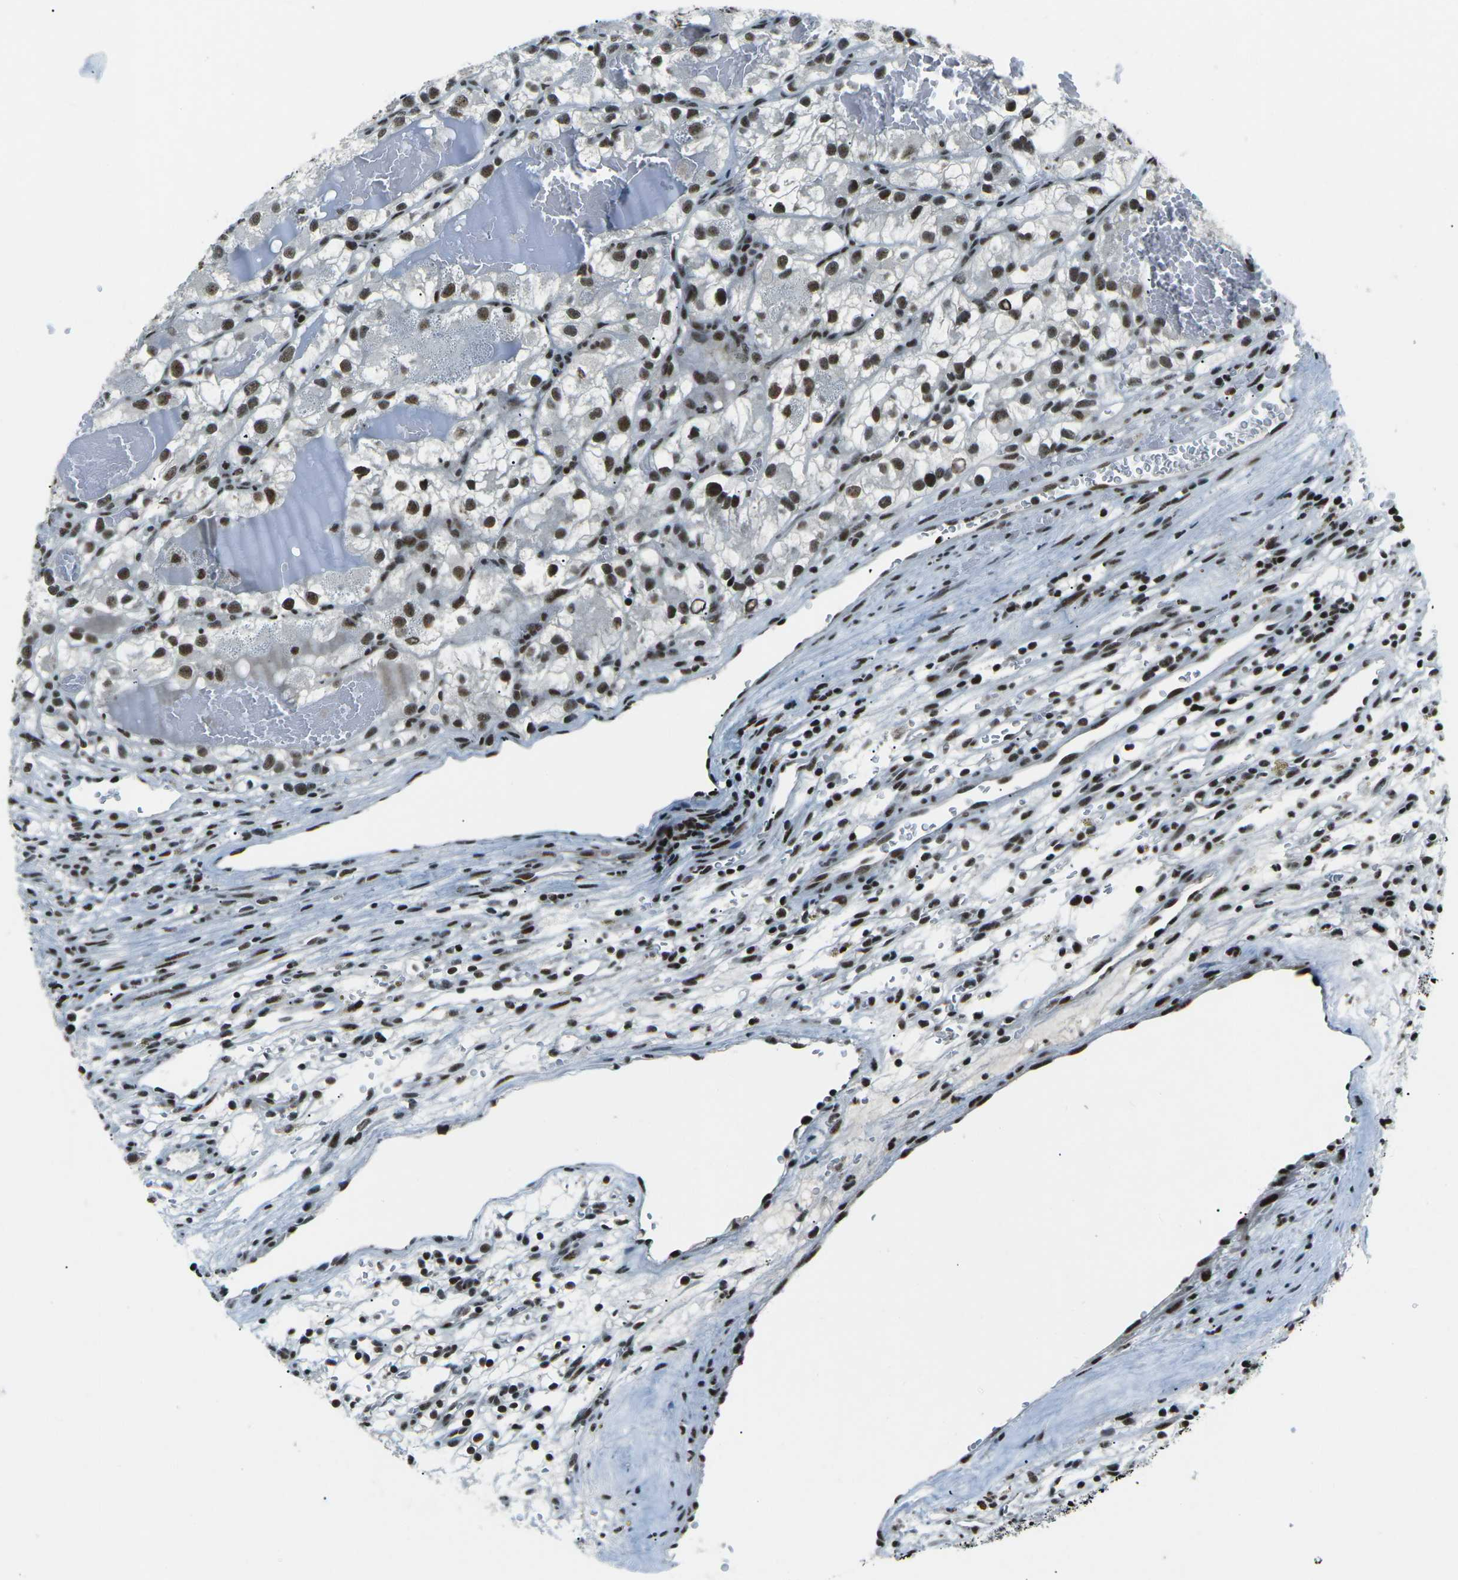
{"staining": {"intensity": "strong", "quantity": ">75%", "location": "nuclear"}, "tissue": "renal cancer", "cell_type": "Tumor cells", "image_type": "cancer", "snomed": [{"axis": "morphology", "description": "Adenocarcinoma, NOS"}, {"axis": "topography", "description": "Kidney"}], "caption": "Protein staining of renal cancer (adenocarcinoma) tissue reveals strong nuclear expression in approximately >75% of tumor cells. (Brightfield microscopy of DAB IHC at high magnification).", "gene": "RBL2", "patient": {"sex": "female", "age": 57}}